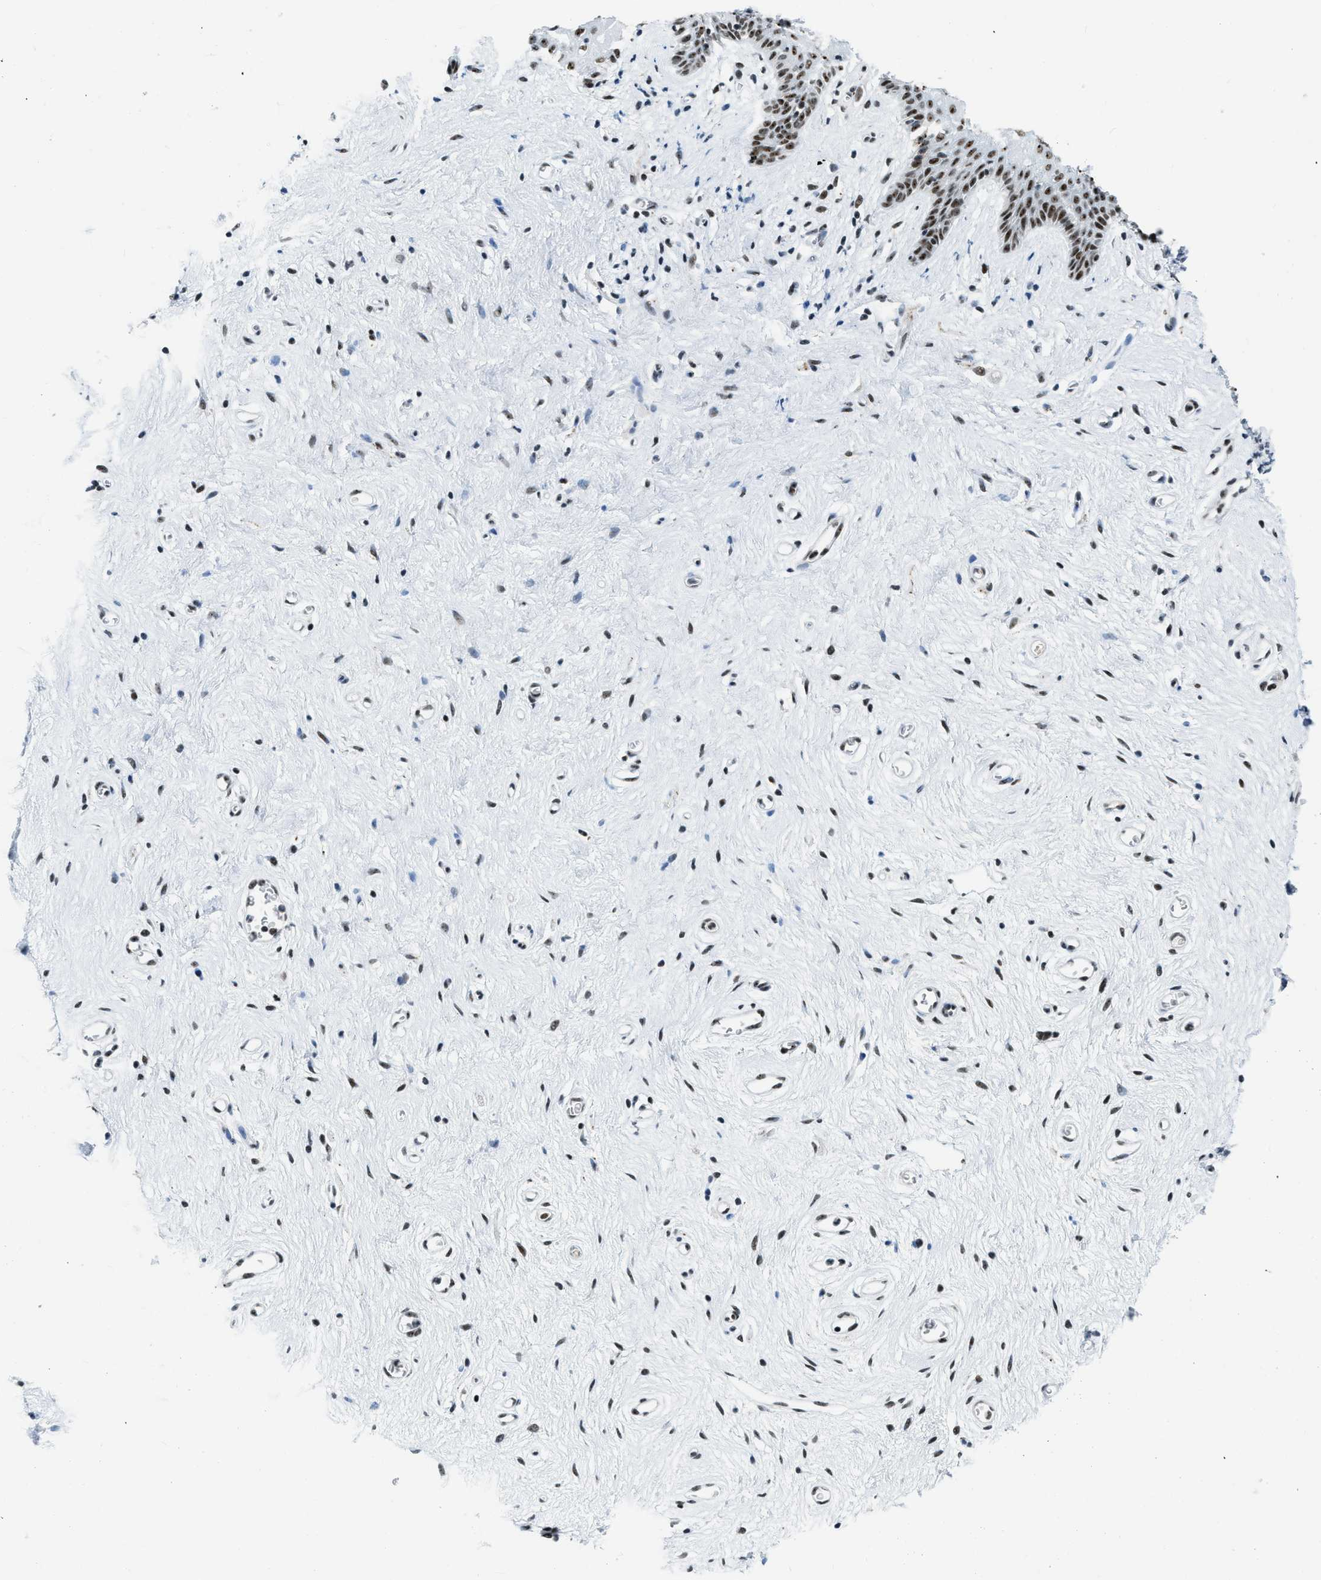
{"staining": {"intensity": "strong", "quantity": ">75%", "location": "nuclear"}, "tissue": "vagina", "cell_type": "Squamous epithelial cells", "image_type": "normal", "snomed": [{"axis": "morphology", "description": "Normal tissue, NOS"}, {"axis": "topography", "description": "Vagina"}], "caption": "The image displays staining of unremarkable vagina, revealing strong nuclear protein staining (brown color) within squamous epithelial cells. (DAB (3,3'-diaminobenzidine) IHC, brown staining for protein, blue staining for nuclei).", "gene": "URB1", "patient": {"sex": "female", "age": 44}}